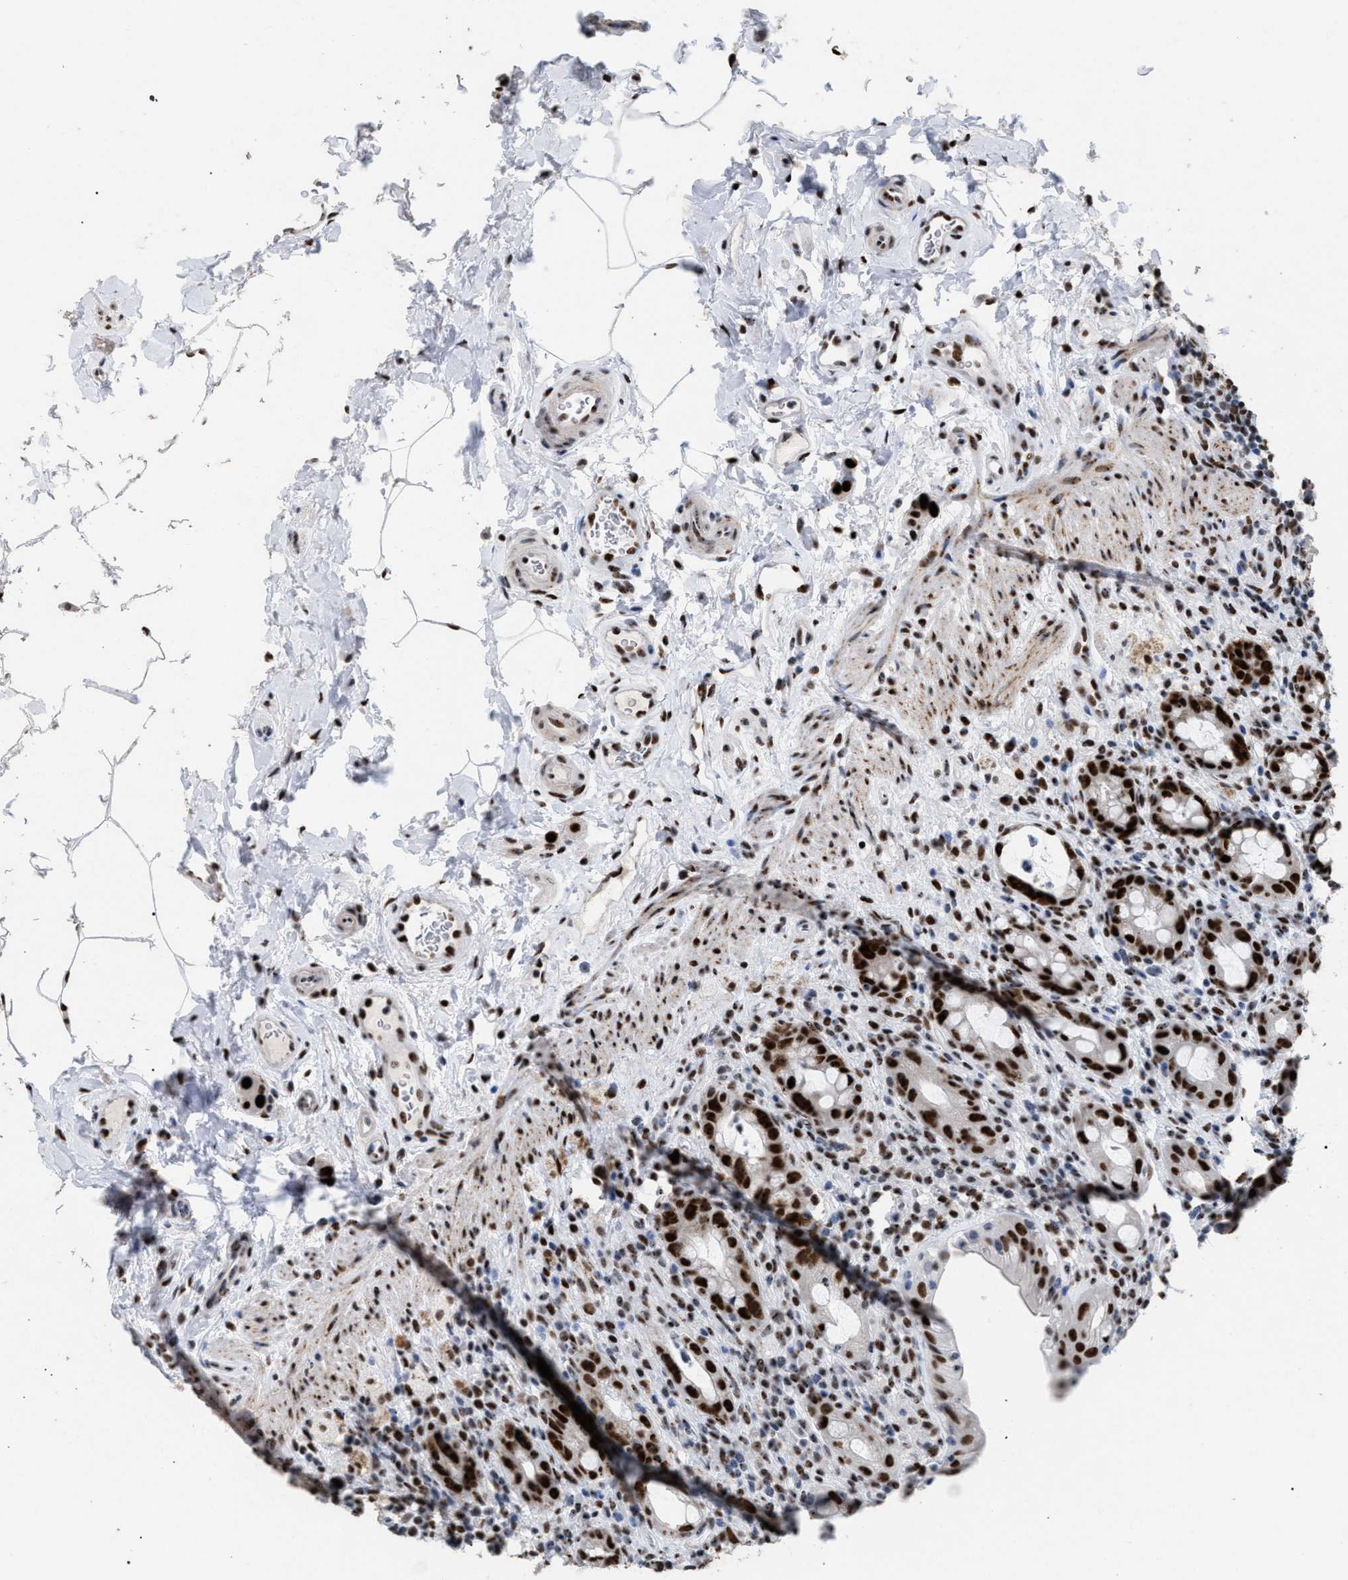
{"staining": {"intensity": "strong", "quantity": ">75%", "location": "nuclear"}, "tissue": "rectum", "cell_type": "Glandular cells", "image_type": "normal", "snomed": [{"axis": "morphology", "description": "Normal tissue, NOS"}, {"axis": "topography", "description": "Rectum"}], "caption": "This micrograph displays immunohistochemistry staining of benign rectum, with high strong nuclear staining in about >75% of glandular cells.", "gene": "TP53BP1", "patient": {"sex": "male", "age": 44}}